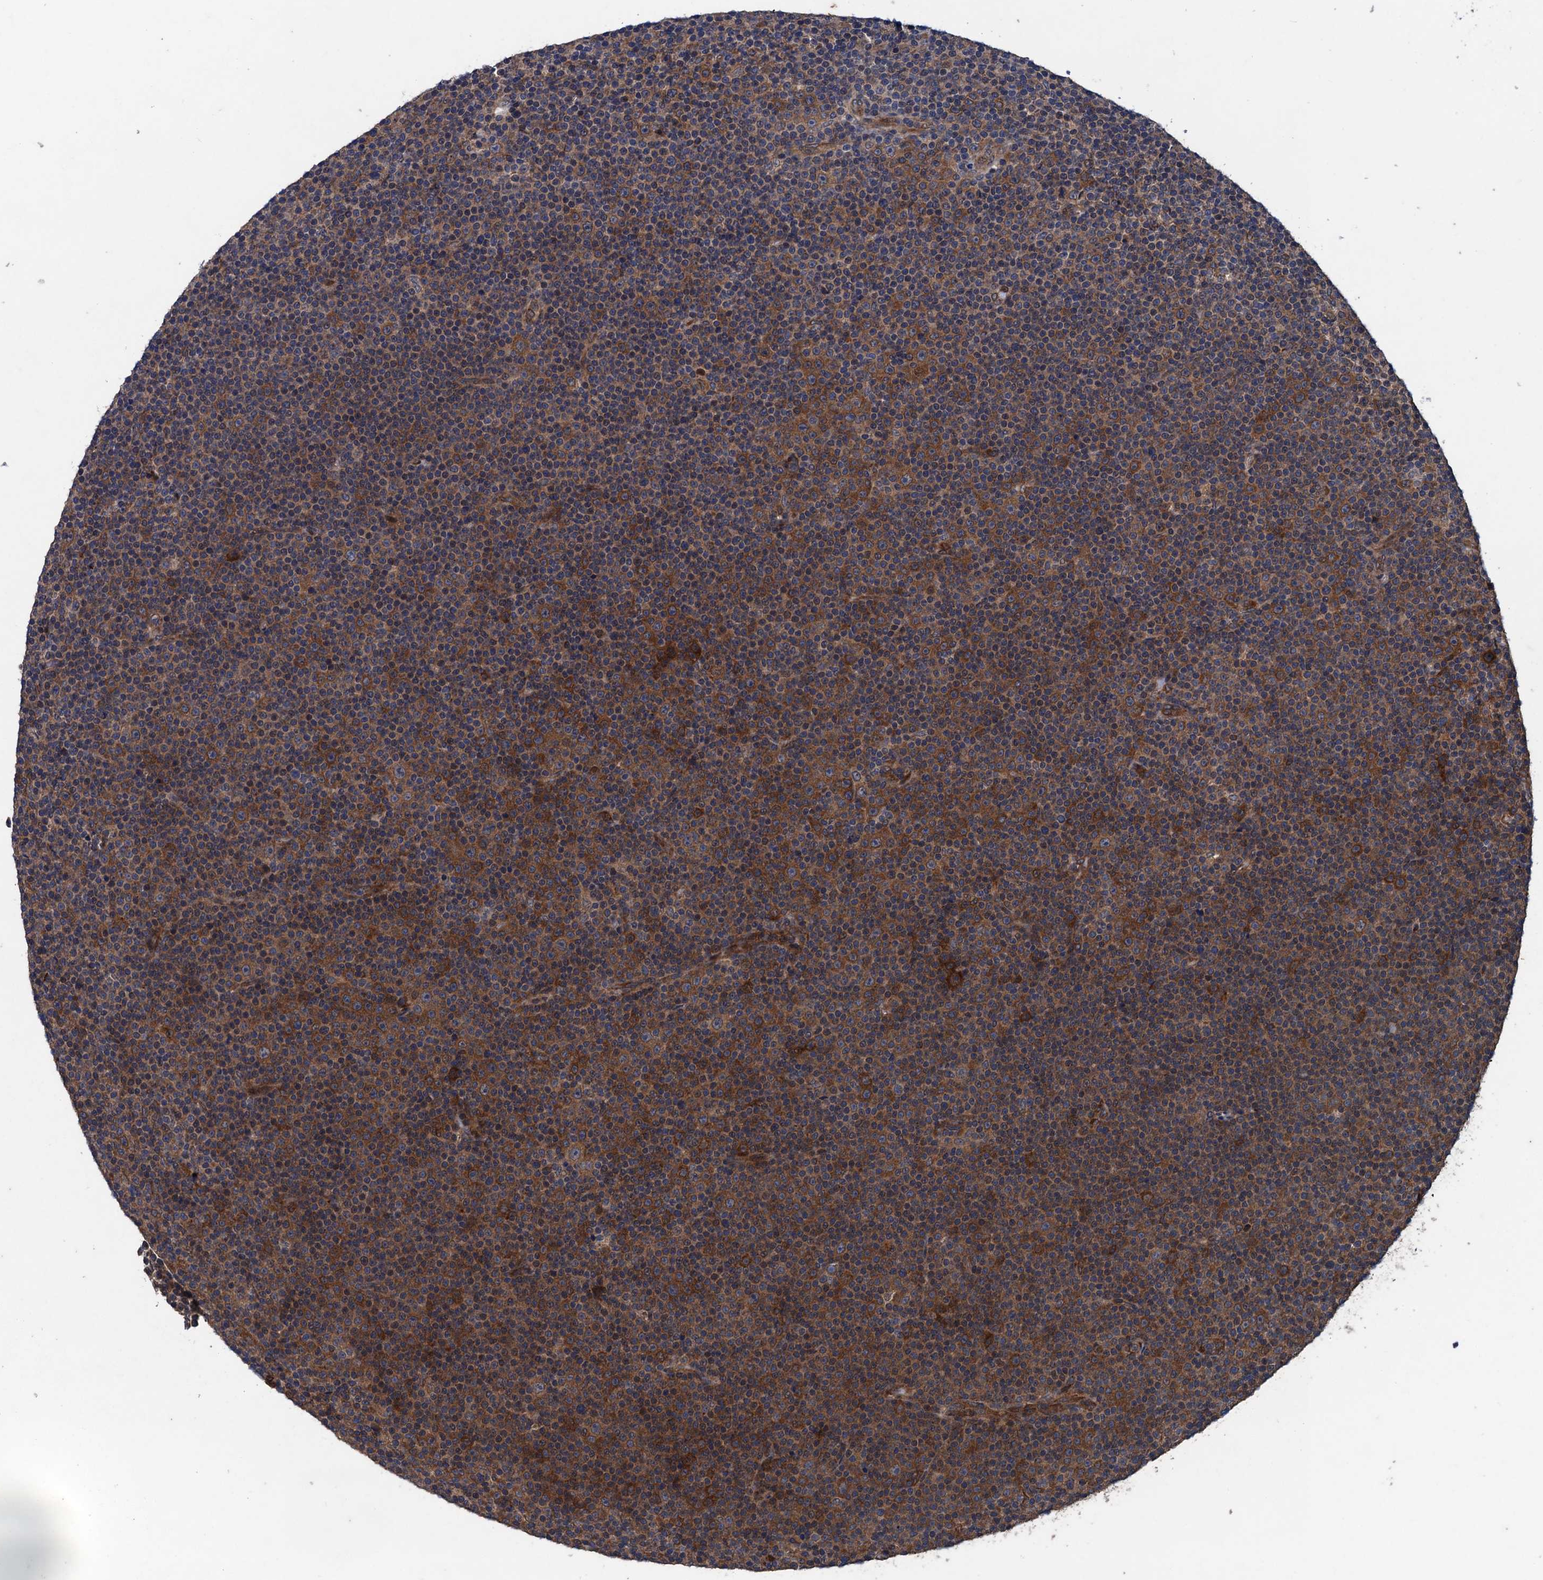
{"staining": {"intensity": "moderate", "quantity": ">75%", "location": "cytoplasmic/membranous"}, "tissue": "lymphoma", "cell_type": "Tumor cells", "image_type": "cancer", "snomed": [{"axis": "morphology", "description": "Malignant lymphoma, non-Hodgkin's type, Low grade"}, {"axis": "topography", "description": "Lymph node"}], "caption": "Immunohistochemistry image of low-grade malignant lymphoma, non-Hodgkin's type stained for a protein (brown), which reveals medium levels of moderate cytoplasmic/membranous expression in about >75% of tumor cells.", "gene": "BLTP3B", "patient": {"sex": "female", "age": 67}}